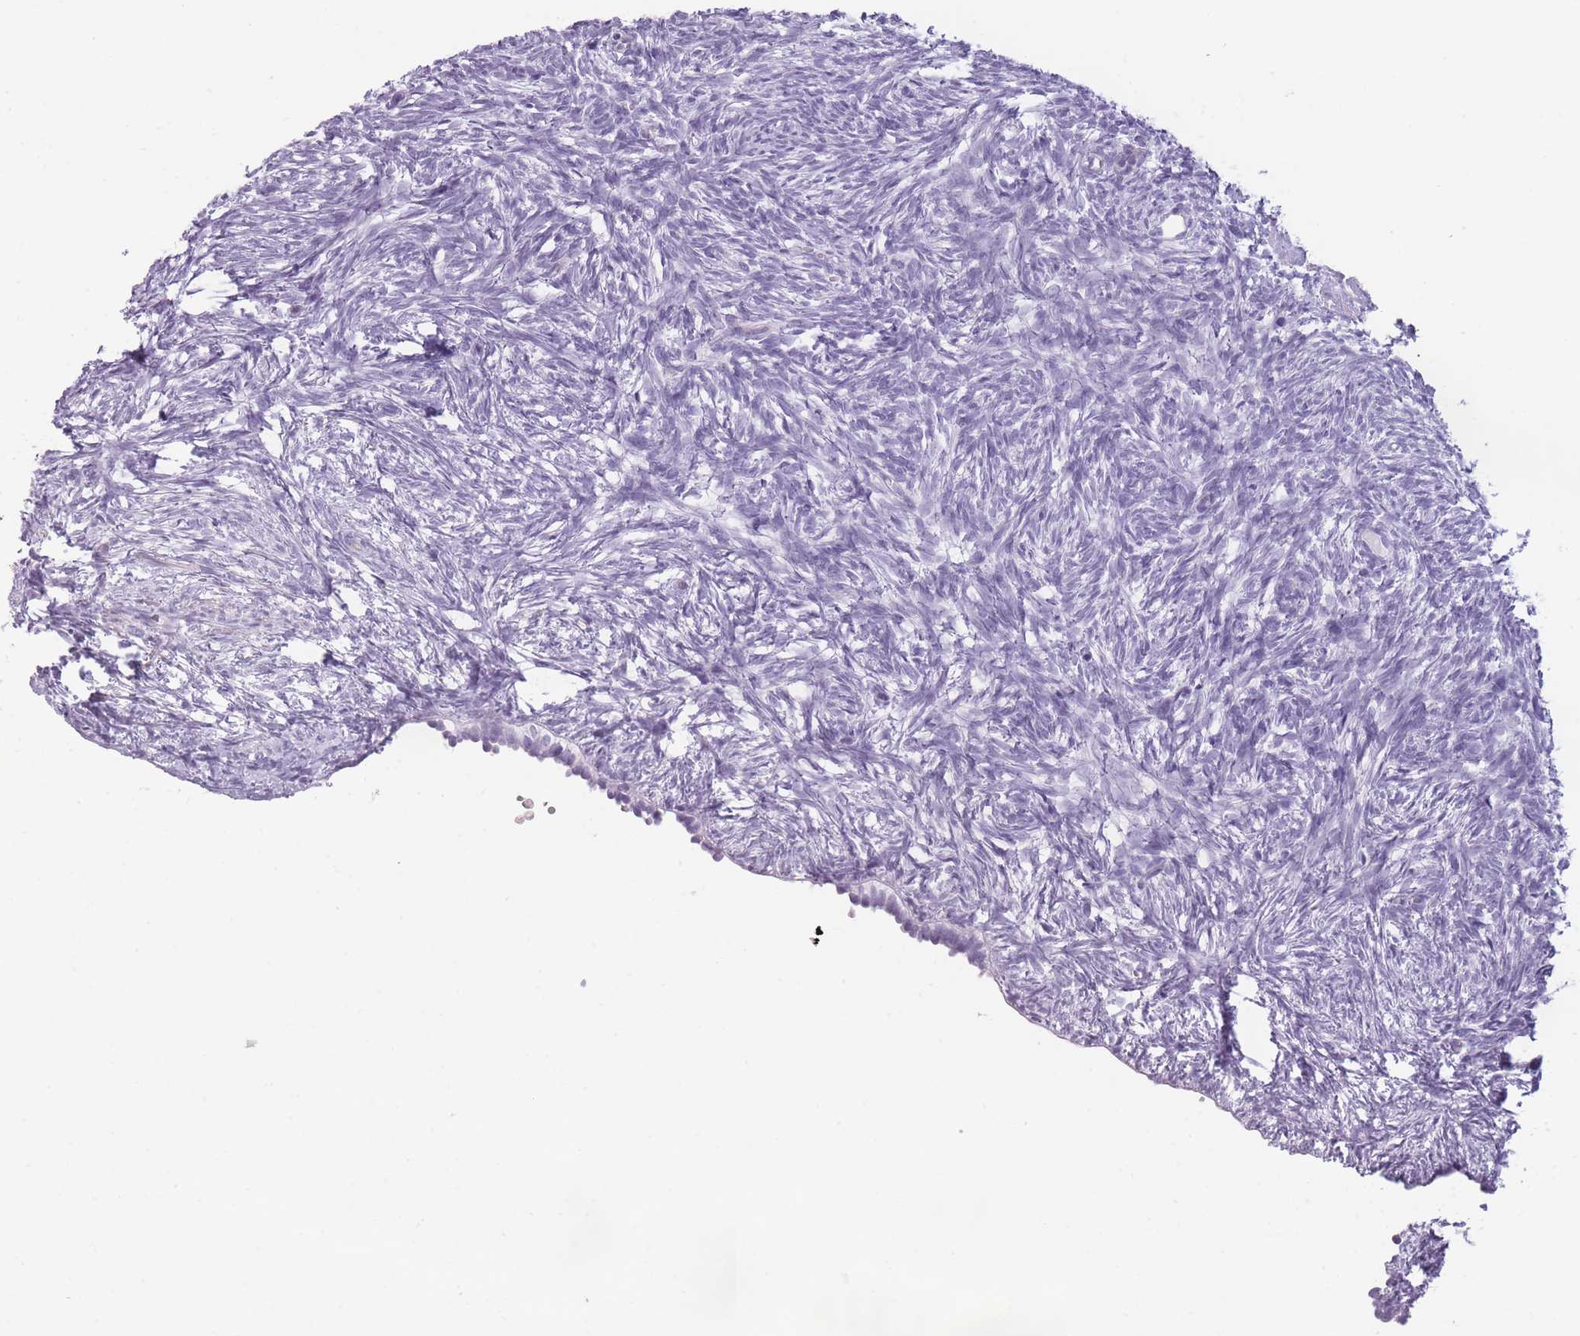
{"staining": {"intensity": "negative", "quantity": "none", "location": "none"}, "tissue": "ovary", "cell_type": "Follicle cells", "image_type": "normal", "snomed": [{"axis": "morphology", "description": "Normal tissue, NOS"}, {"axis": "topography", "description": "Ovary"}], "caption": "An image of ovary stained for a protein reveals no brown staining in follicle cells. The staining was performed using DAB to visualize the protein expression in brown, while the nuclei were stained in blue with hematoxylin (Magnification: 20x).", "gene": "GGT1", "patient": {"sex": "female", "age": 51}}